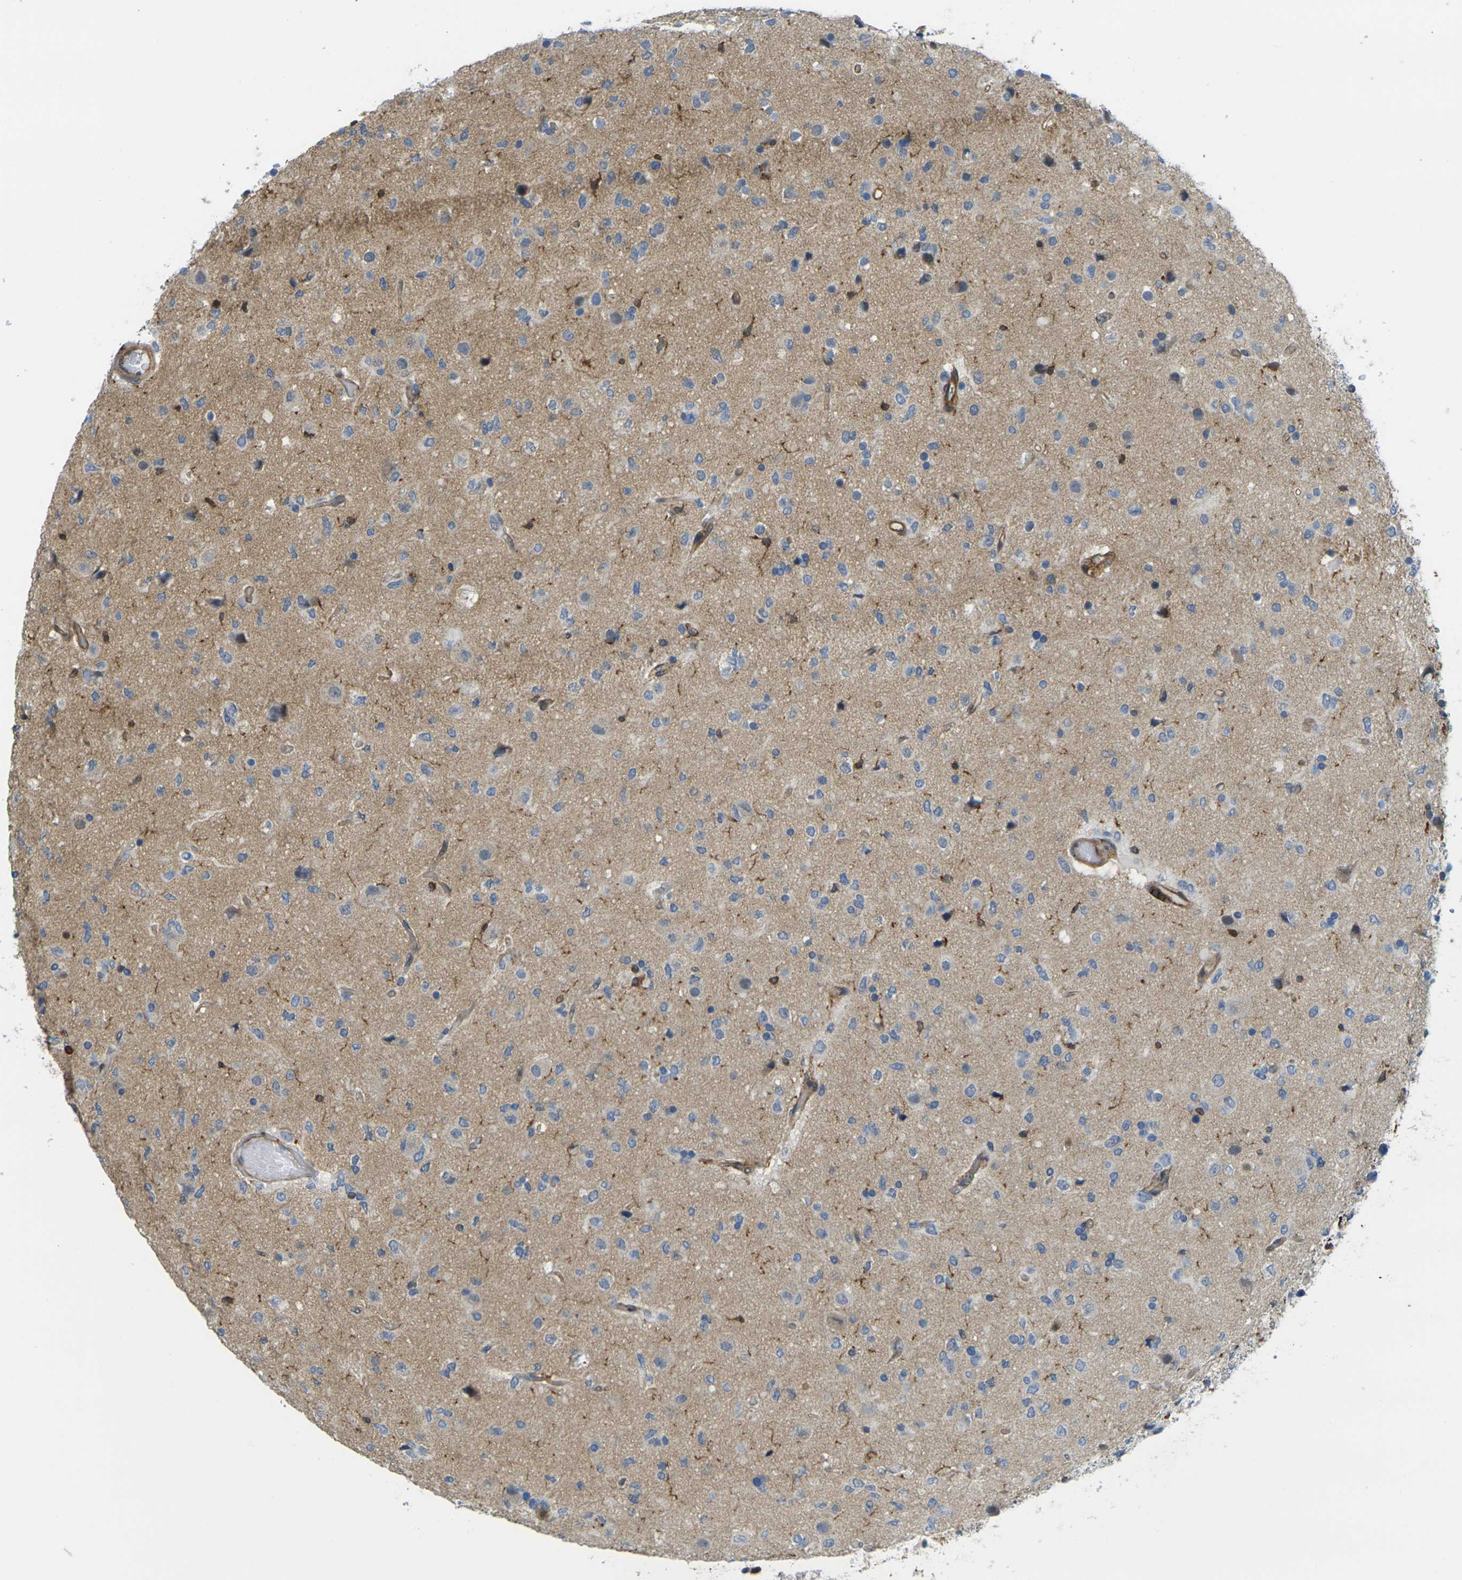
{"staining": {"intensity": "negative", "quantity": "none", "location": "none"}, "tissue": "glioma", "cell_type": "Tumor cells", "image_type": "cancer", "snomed": [{"axis": "morphology", "description": "Glioma, malignant, Low grade"}, {"axis": "topography", "description": "Brain"}], "caption": "Immunohistochemical staining of human low-grade glioma (malignant) exhibits no significant expression in tumor cells.", "gene": "LASP1", "patient": {"sex": "male", "age": 77}}